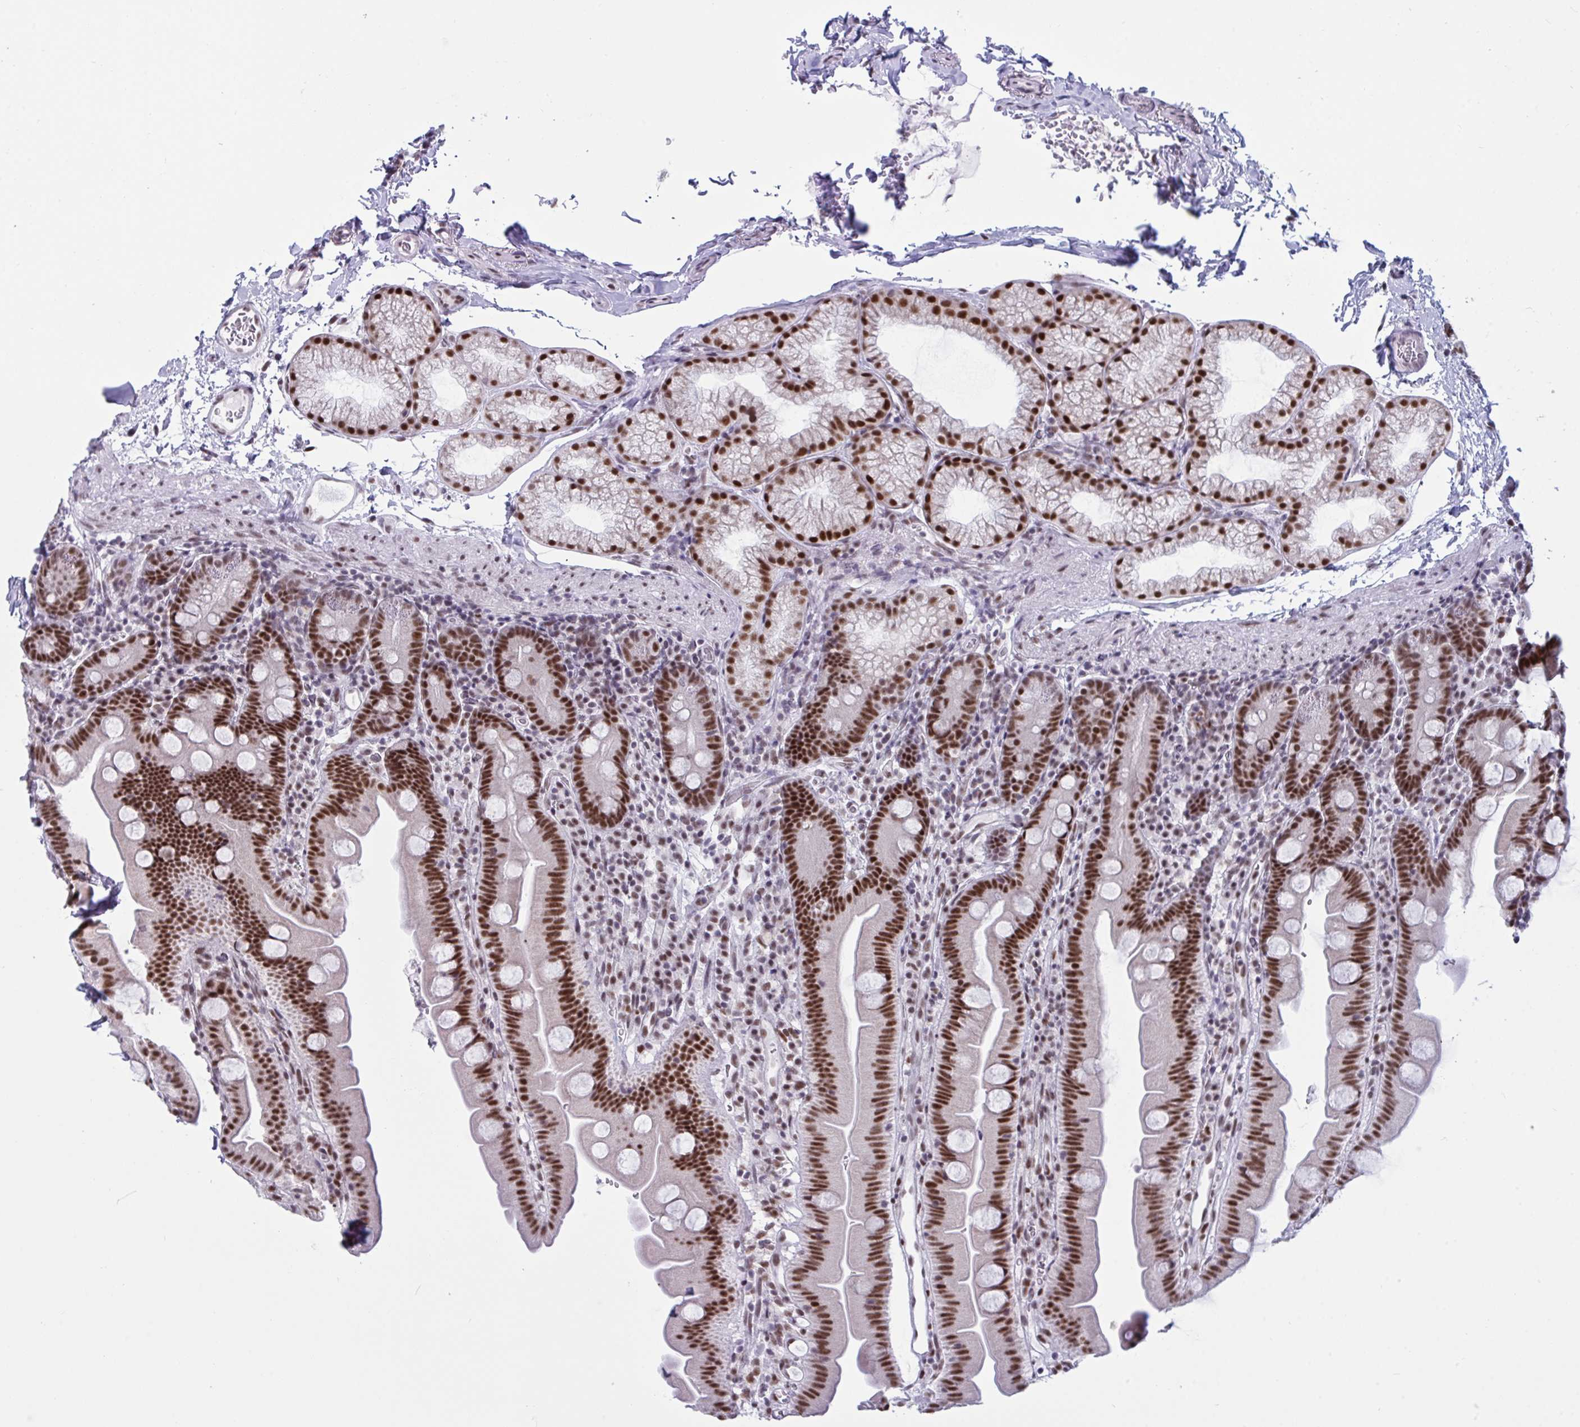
{"staining": {"intensity": "strong", "quantity": ">75%", "location": "nuclear"}, "tissue": "small intestine", "cell_type": "Glandular cells", "image_type": "normal", "snomed": [{"axis": "morphology", "description": "Normal tissue, NOS"}, {"axis": "topography", "description": "Small intestine"}], "caption": "Unremarkable small intestine demonstrates strong nuclear expression in approximately >75% of glandular cells Ihc stains the protein in brown and the nuclei are stained blue..", "gene": "PPP1R10", "patient": {"sex": "female", "age": 68}}